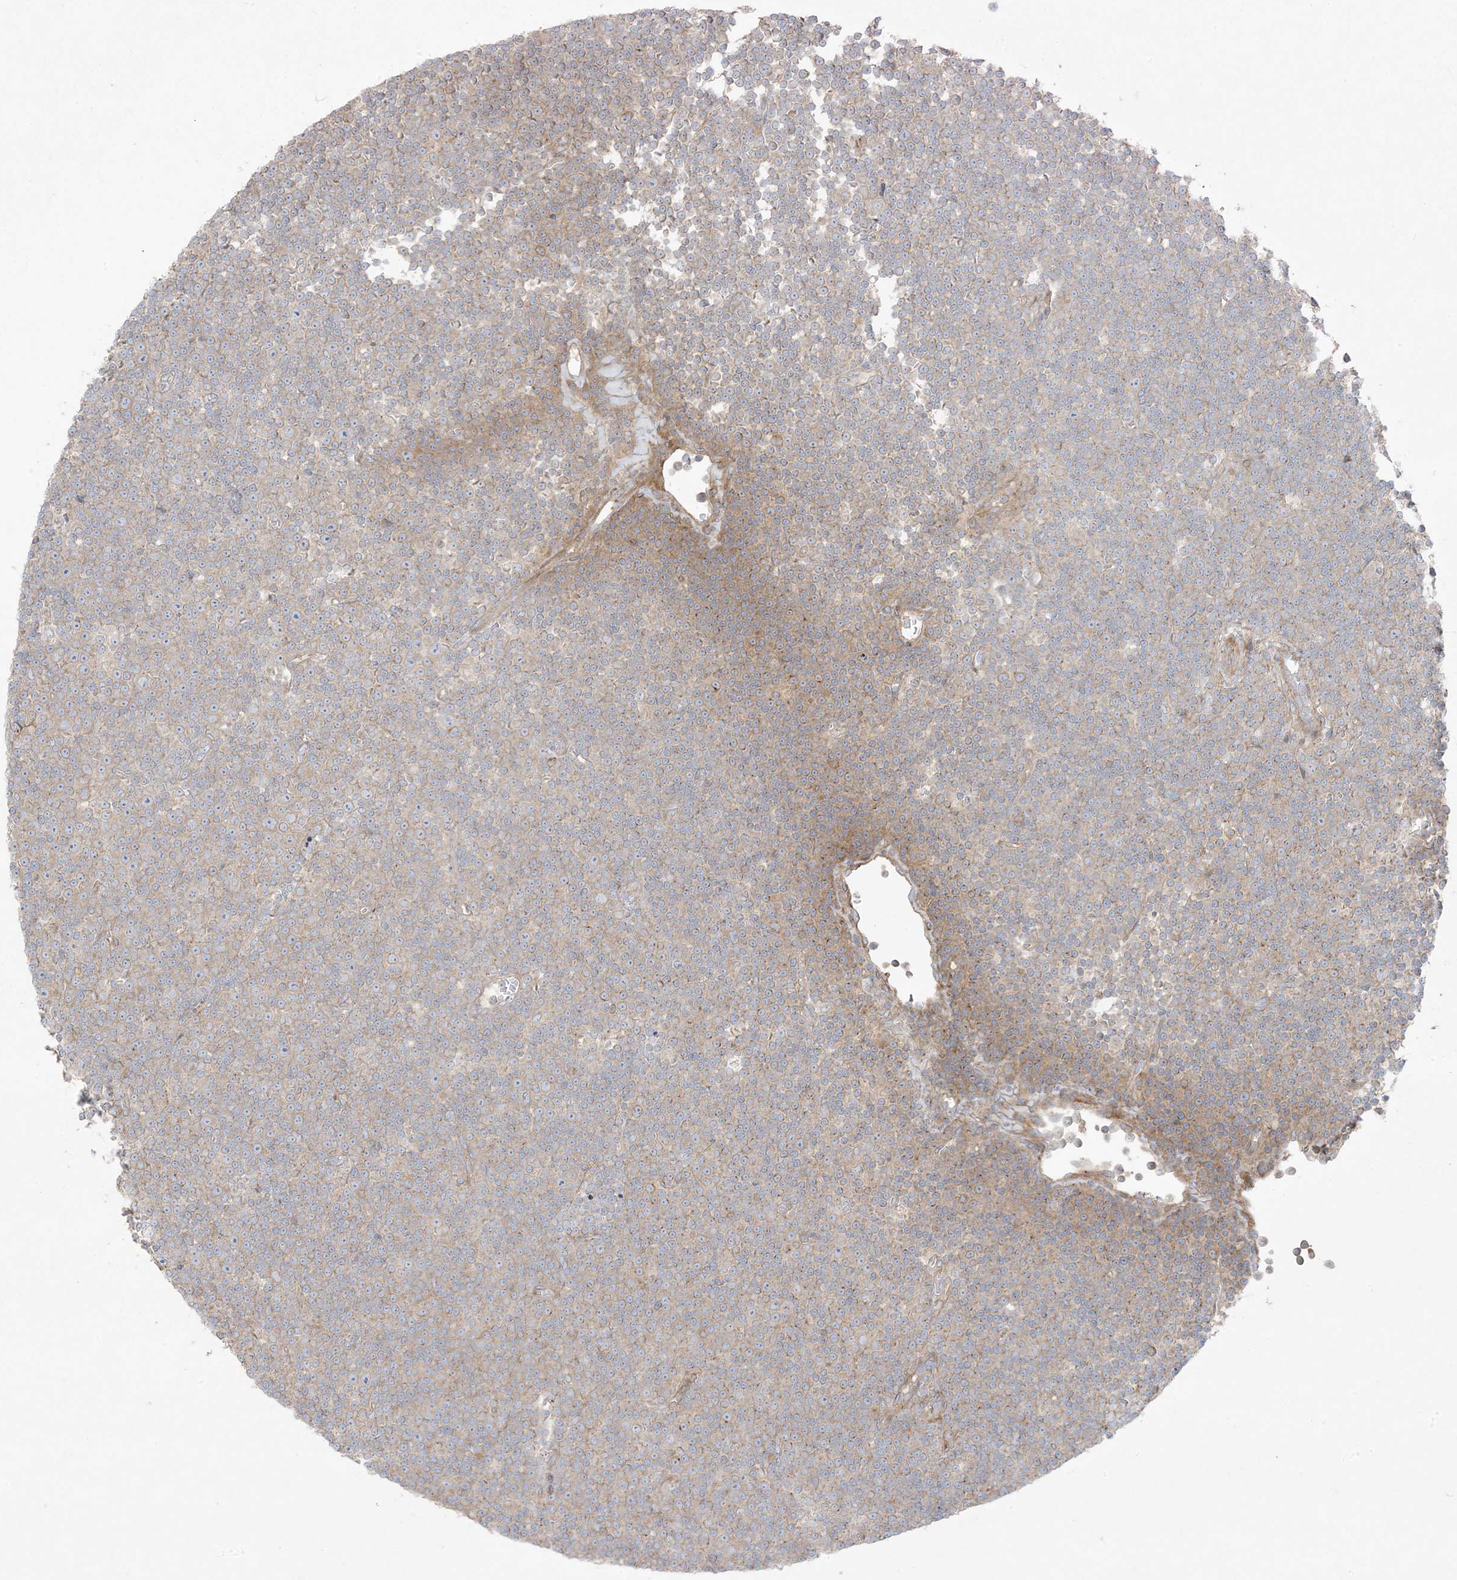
{"staining": {"intensity": "moderate", "quantity": "<25%", "location": "cytoplasmic/membranous"}, "tissue": "lymphoma", "cell_type": "Tumor cells", "image_type": "cancer", "snomed": [{"axis": "morphology", "description": "Malignant lymphoma, non-Hodgkin's type, Low grade"}, {"axis": "topography", "description": "Lymph node"}], "caption": "Immunohistochemical staining of human malignant lymphoma, non-Hodgkin's type (low-grade) exhibits moderate cytoplasmic/membranous protein expression in about <25% of tumor cells.", "gene": "PIK3R4", "patient": {"sex": "female", "age": 67}}